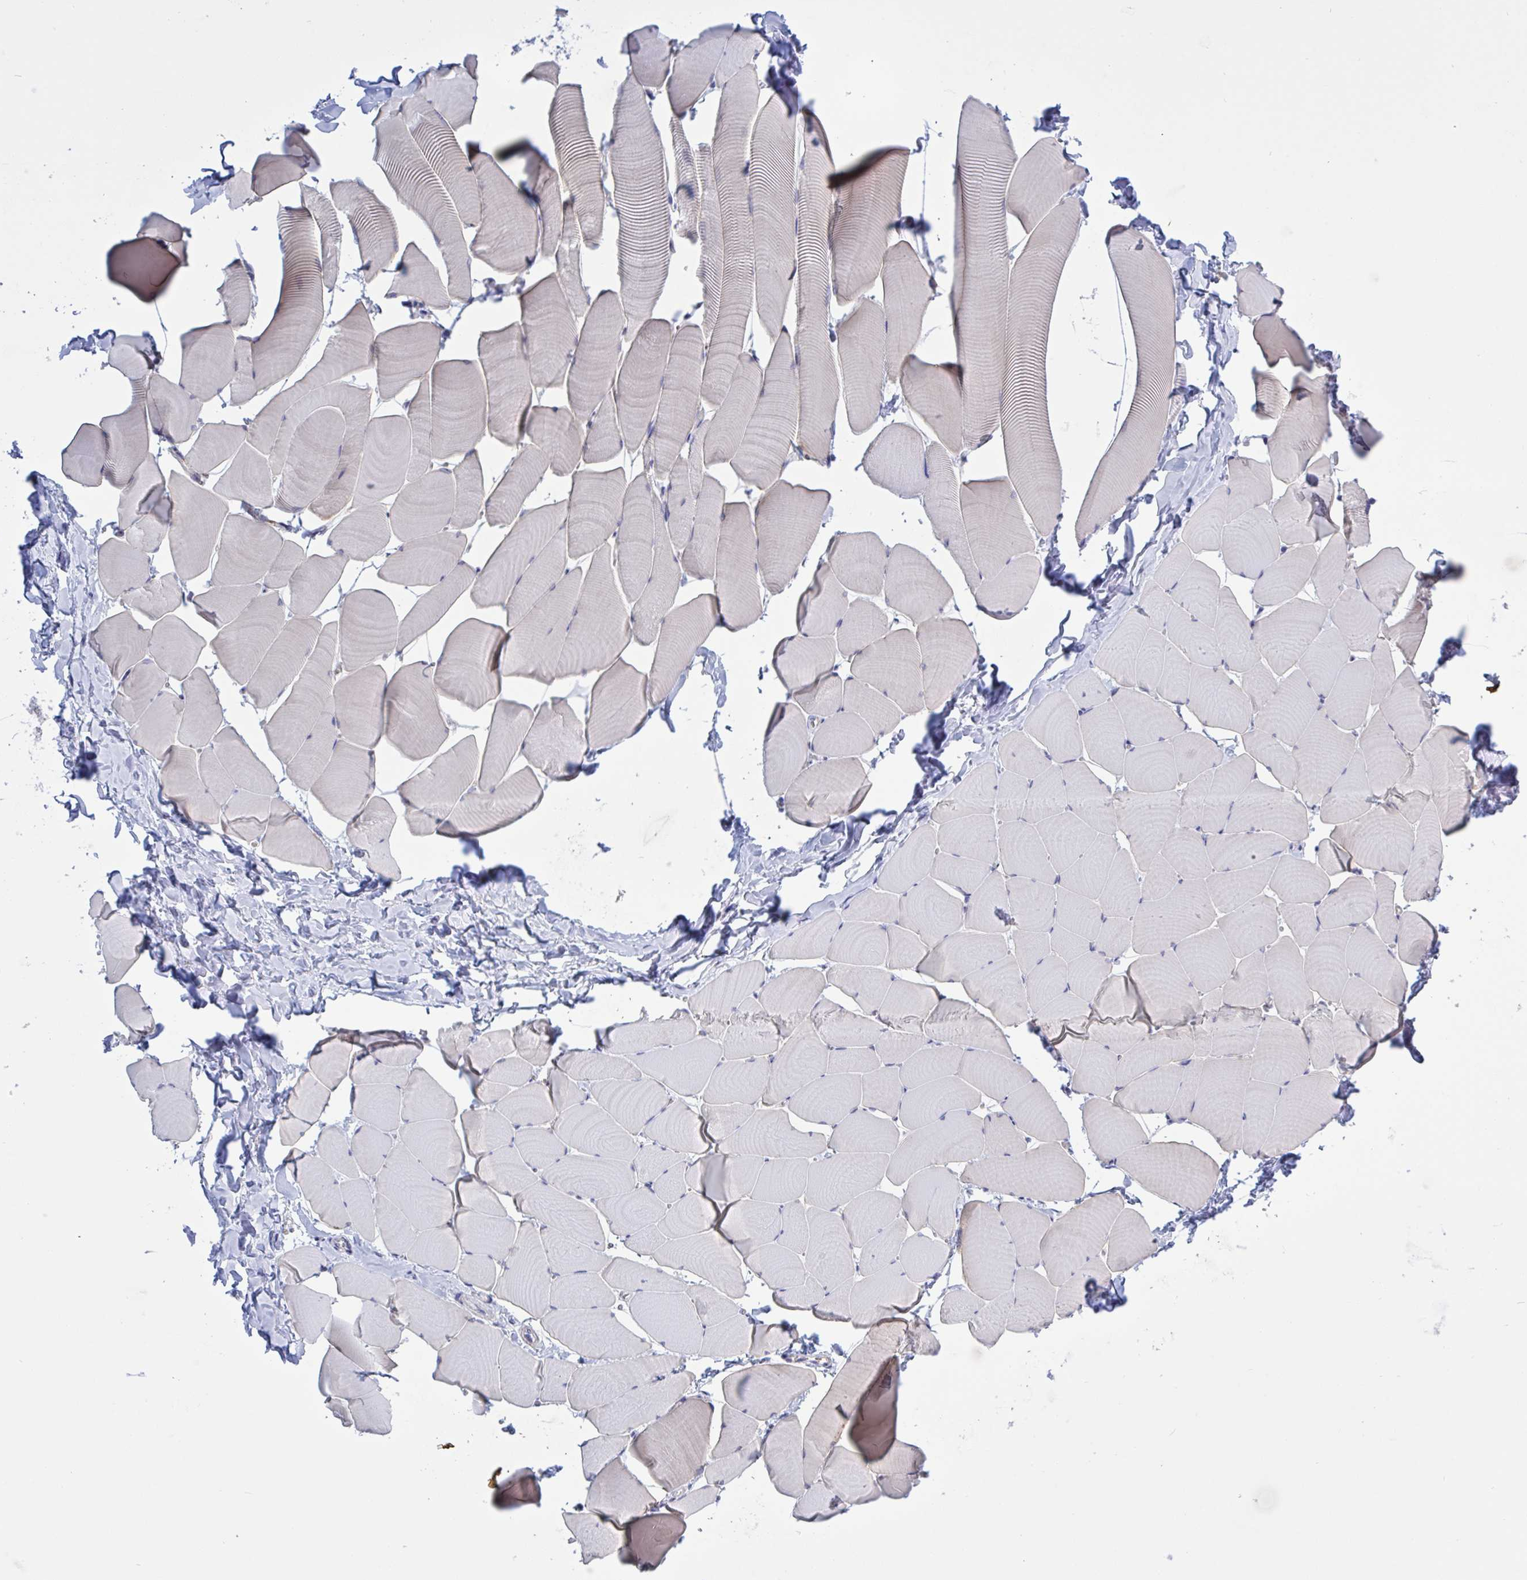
{"staining": {"intensity": "moderate", "quantity": "<25%", "location": "cytoplasmic/membranous"}, "tissue": "skeletal muscle", "cell_type": "Myocytes", "image_type": "normal", "snomed": [{"axis": "morphology", "description": "Normal tissue, NOS"}, {"axis": "topography", "description": "Skeletal muscle"}], "caption": "High-power microscopy captured an immunohistochemistry histopathology image of benign skeletal muscle, revealing moderate cytoplasmic/membranous staining in about <25% of myocytes.", "gene": "ST14", "patient": {"sex": "male", "age": 25}}